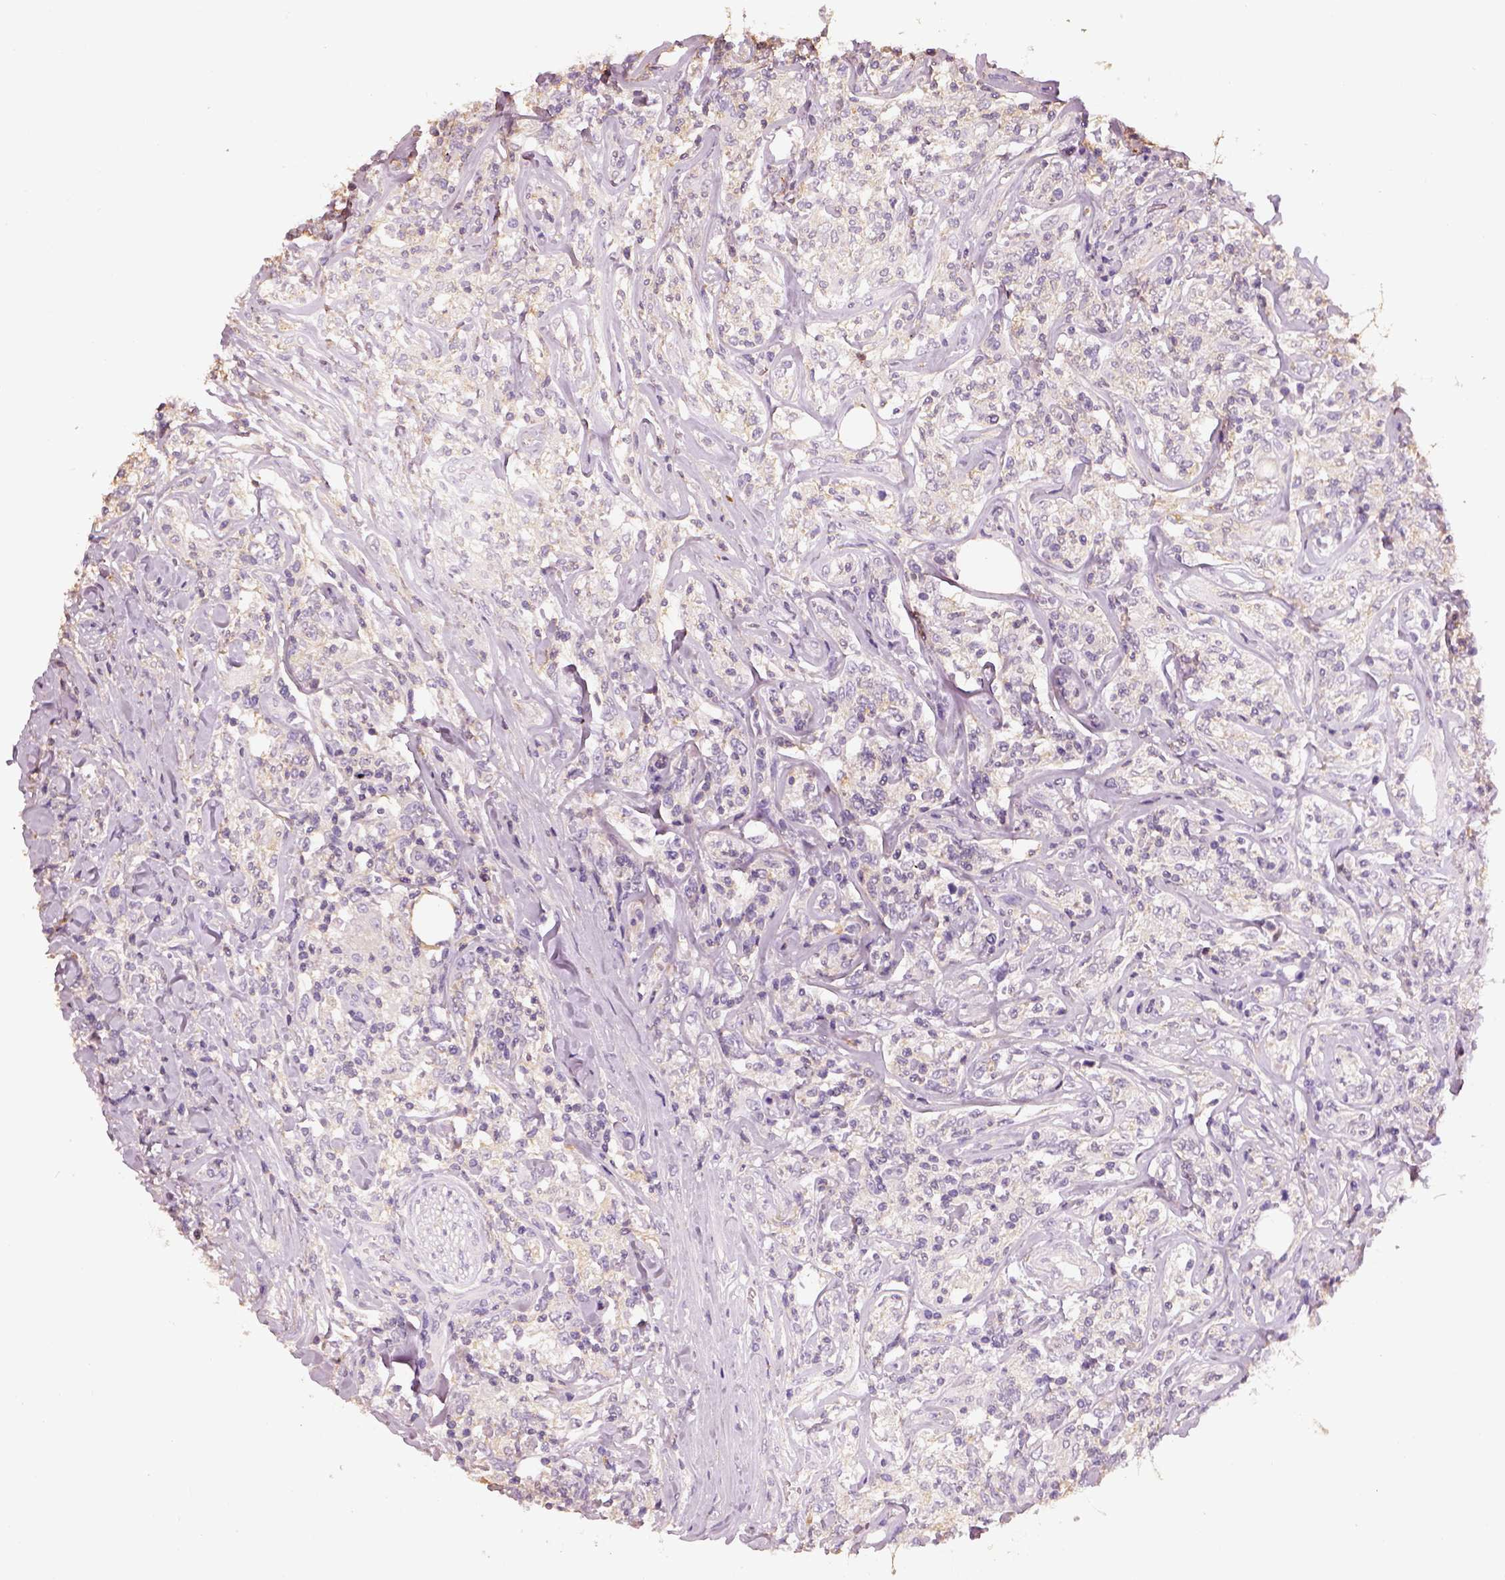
{"staining": {"intensity": "negative", "quantity": "none", "location": "none"}, "tissue": "lymphoma", "cell_type": "Tumor cells", "image_type": "cancer", "snomed": [{"axis": "morphology", "description": "Malignant lymphoma, non-Hodgkin's type, High grade"}, {"axis": "topography", "description": "Lymph node"}], "caption": "A micrograph of lymphoma stained for a protein shows no brown staining in tumor cells.", "gene": "OTUD6A", "patient": {"sex": "female", "age": 84}}